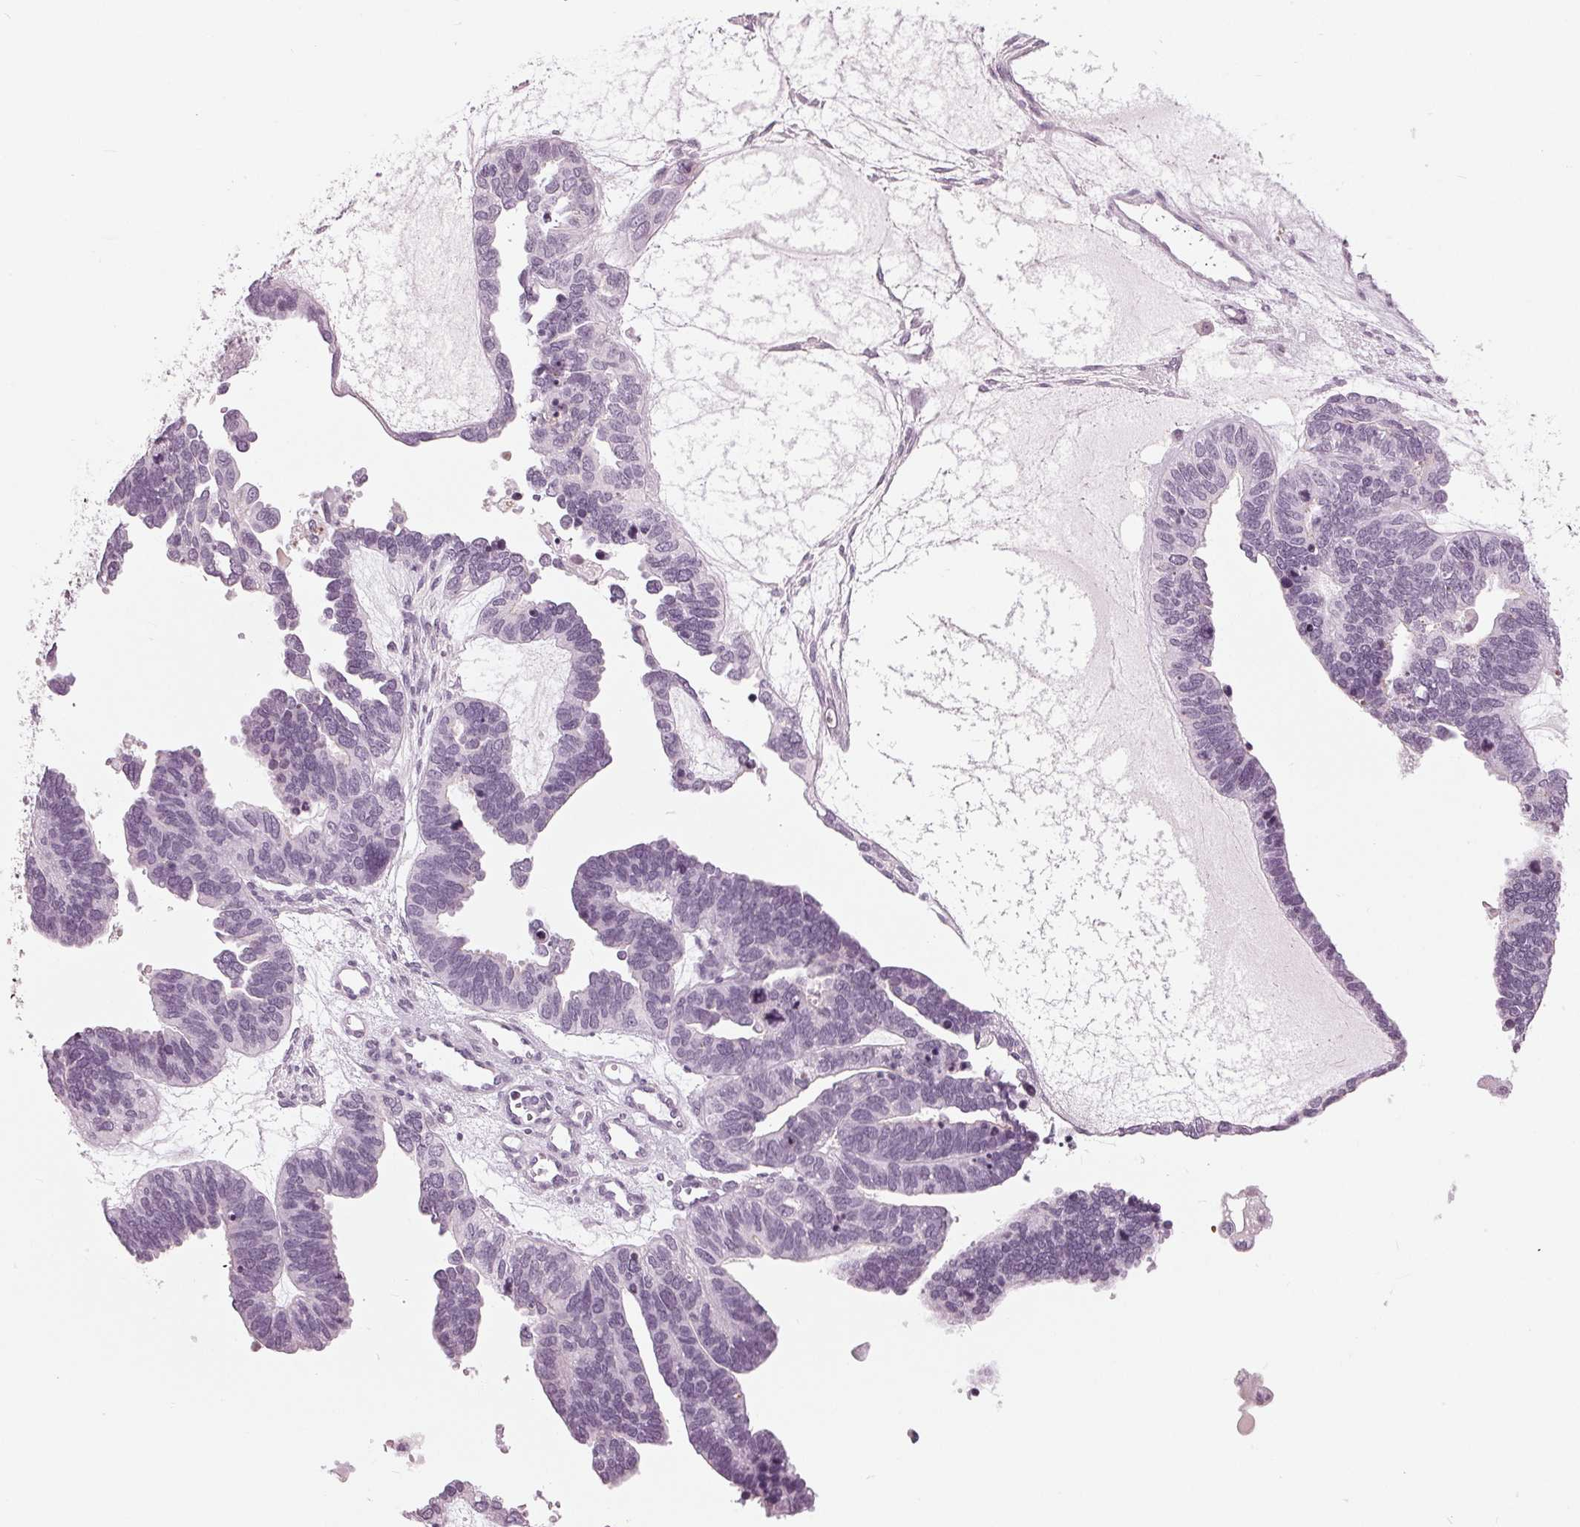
{"staining": {"intensity": "negative", "quantity": "none", "location": "none"}, "tissue": "ovarian cancer", "cell_type": "Tumor cells", "image_type": "cancer", "snomed": [{"axis": "morphology", "description": "Cystadenocarcinoma, serous, NOS"}, {"axis": "topography", "description": "Ovary"}], "caption": "The photomicrograph displays no significant positivity in tumor cells of ovarian cancer (serous cystadenocarcinoma).", "gene": "SLC9A4", "patient": {"sex": "female", "age": 51}}